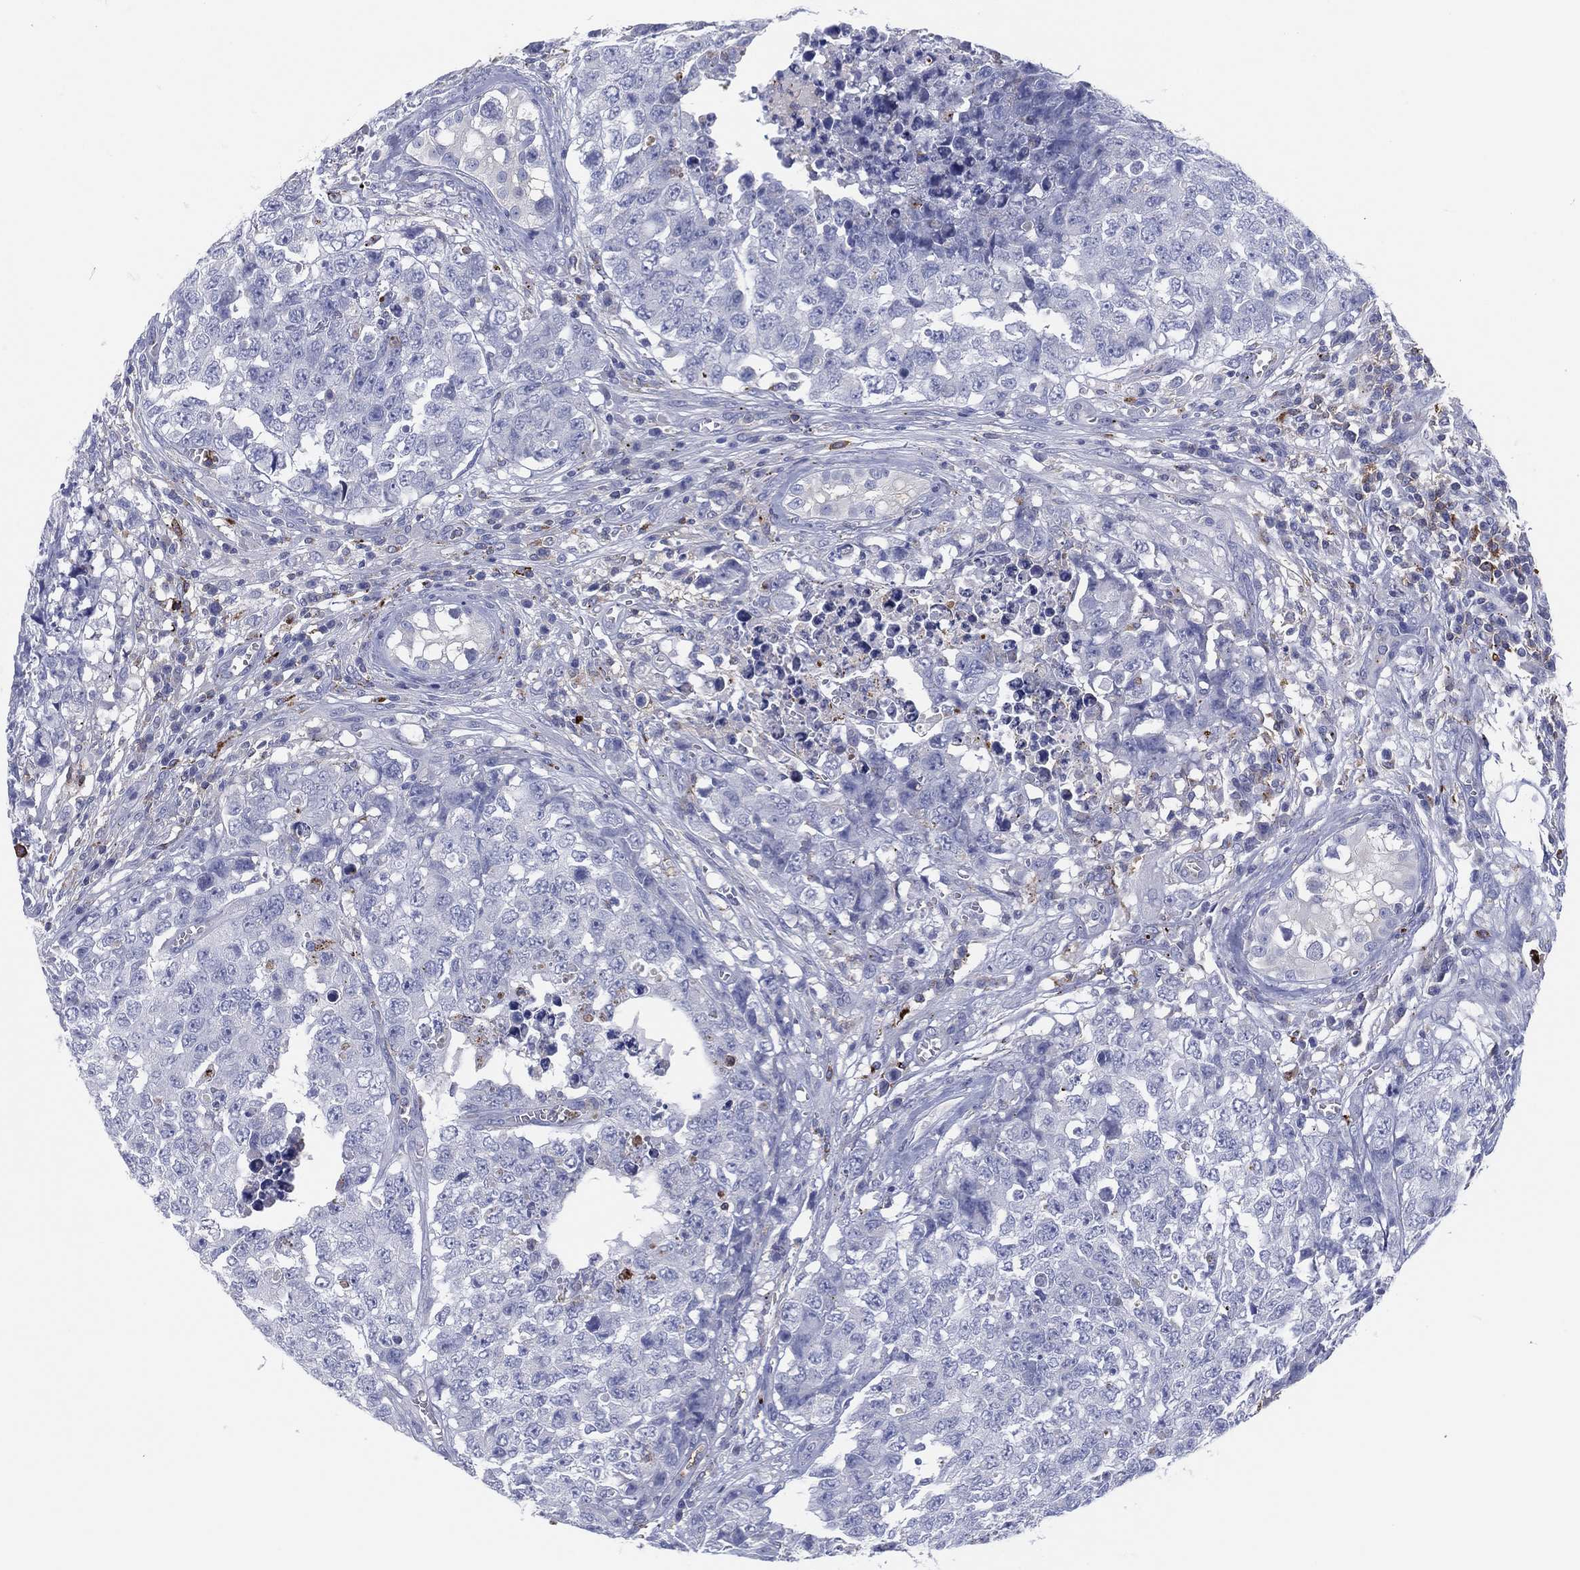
{"staining": {"intensity": "negative", "quantity": "none", "location": "none"}, "tissue": "testis cancer", "cell_type": "Tumor cells", "image_type": "cancer", "snomed": [{"axis": "morphology", "description": "Carcinoma, Embryonal, NOS"}, {"axis": "topography", "description": "Testis"}], "caption": "Tumor cells are negative for brown protein staining in testis cancer (embryonal carcinoma).", "gene": "PLAC8", "patient": {"sex": "male", "age": 23}}